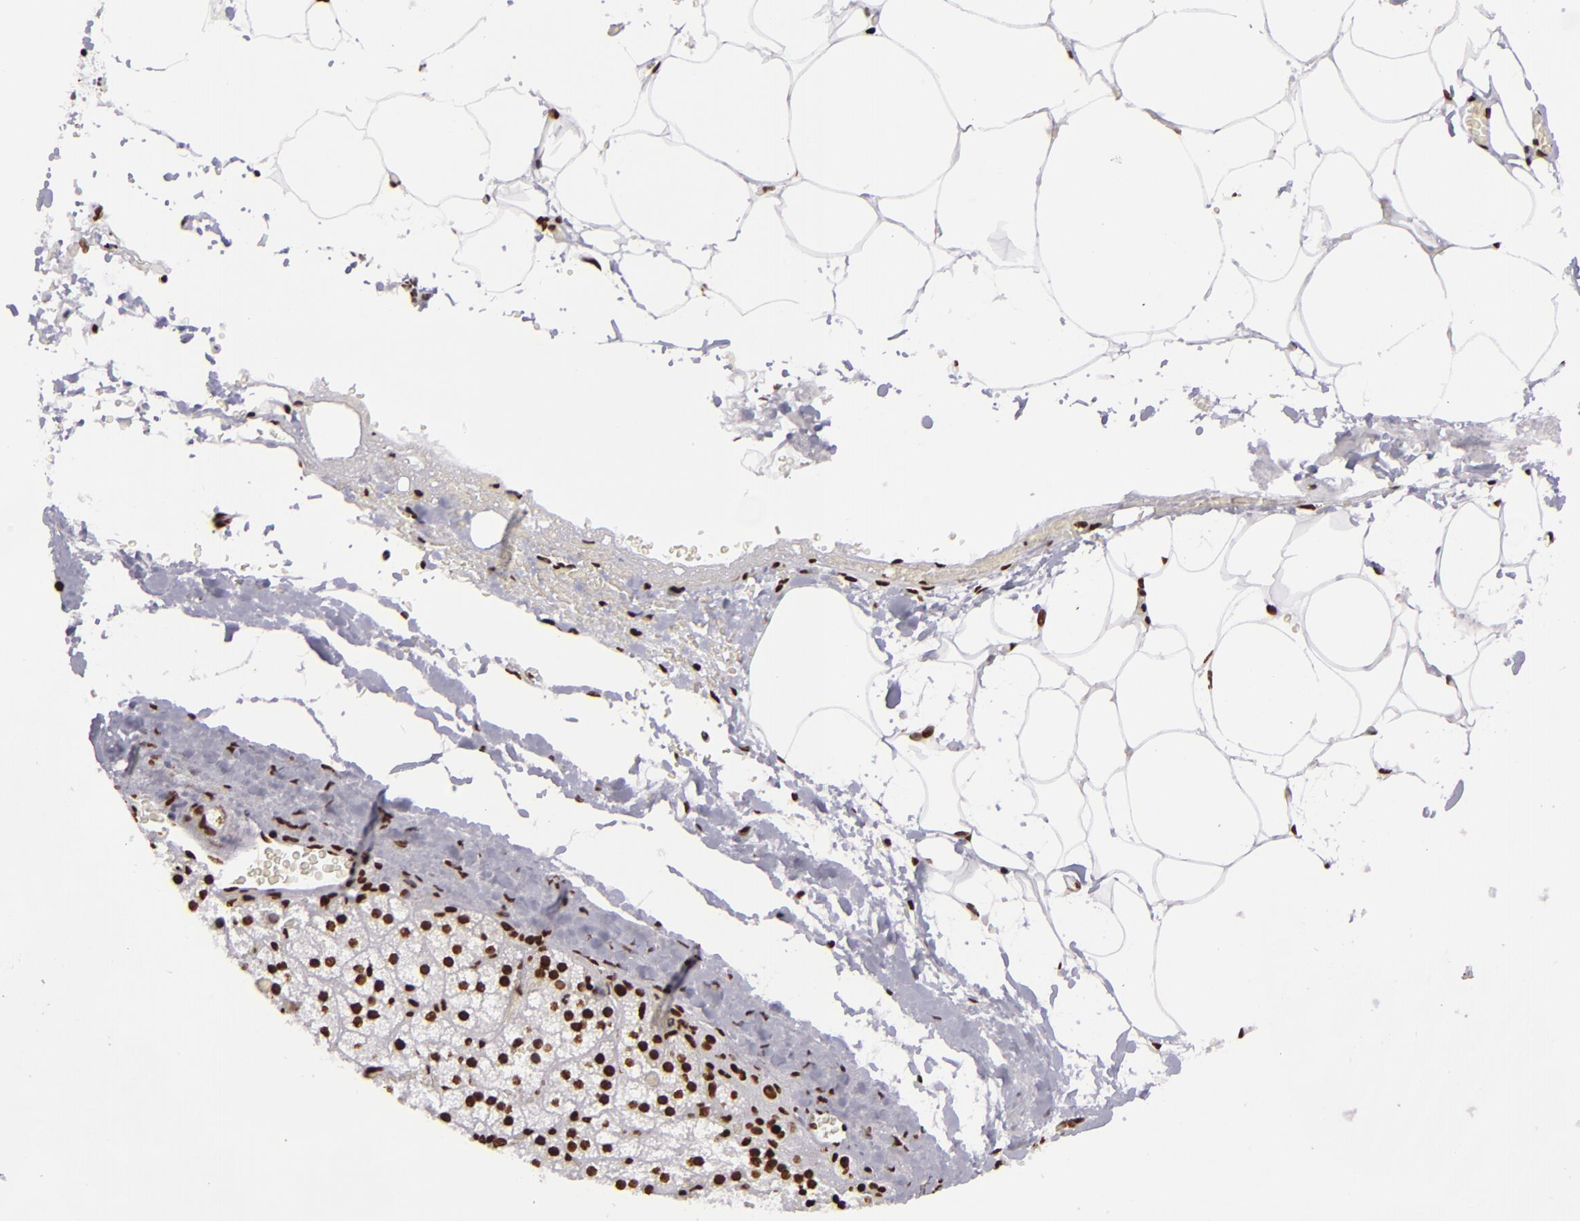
{"staining": {"intensity": "strong", "quantity": ">75%", "location": "nuclear"}, "tissue": "adrenal gland", "cell_type": "Glandular cells", "image_type": "normal", "snomed": [{"axis": "morphology", "description": "Normal tissue, NOS"}, {"axis": "topography", "description": "Adrenal gland"}], "caption": "Brown immunohistochemical staining in benign adrenal gland exhibits strong nuclear expression in about >75% of glandular cells. Using DAB (brown) and hematoxylin (blue) stains, captured at high magnification using brightfield microscopy.", "gene": "SAFB", "patient": {"sex": "male", "age": 35}}